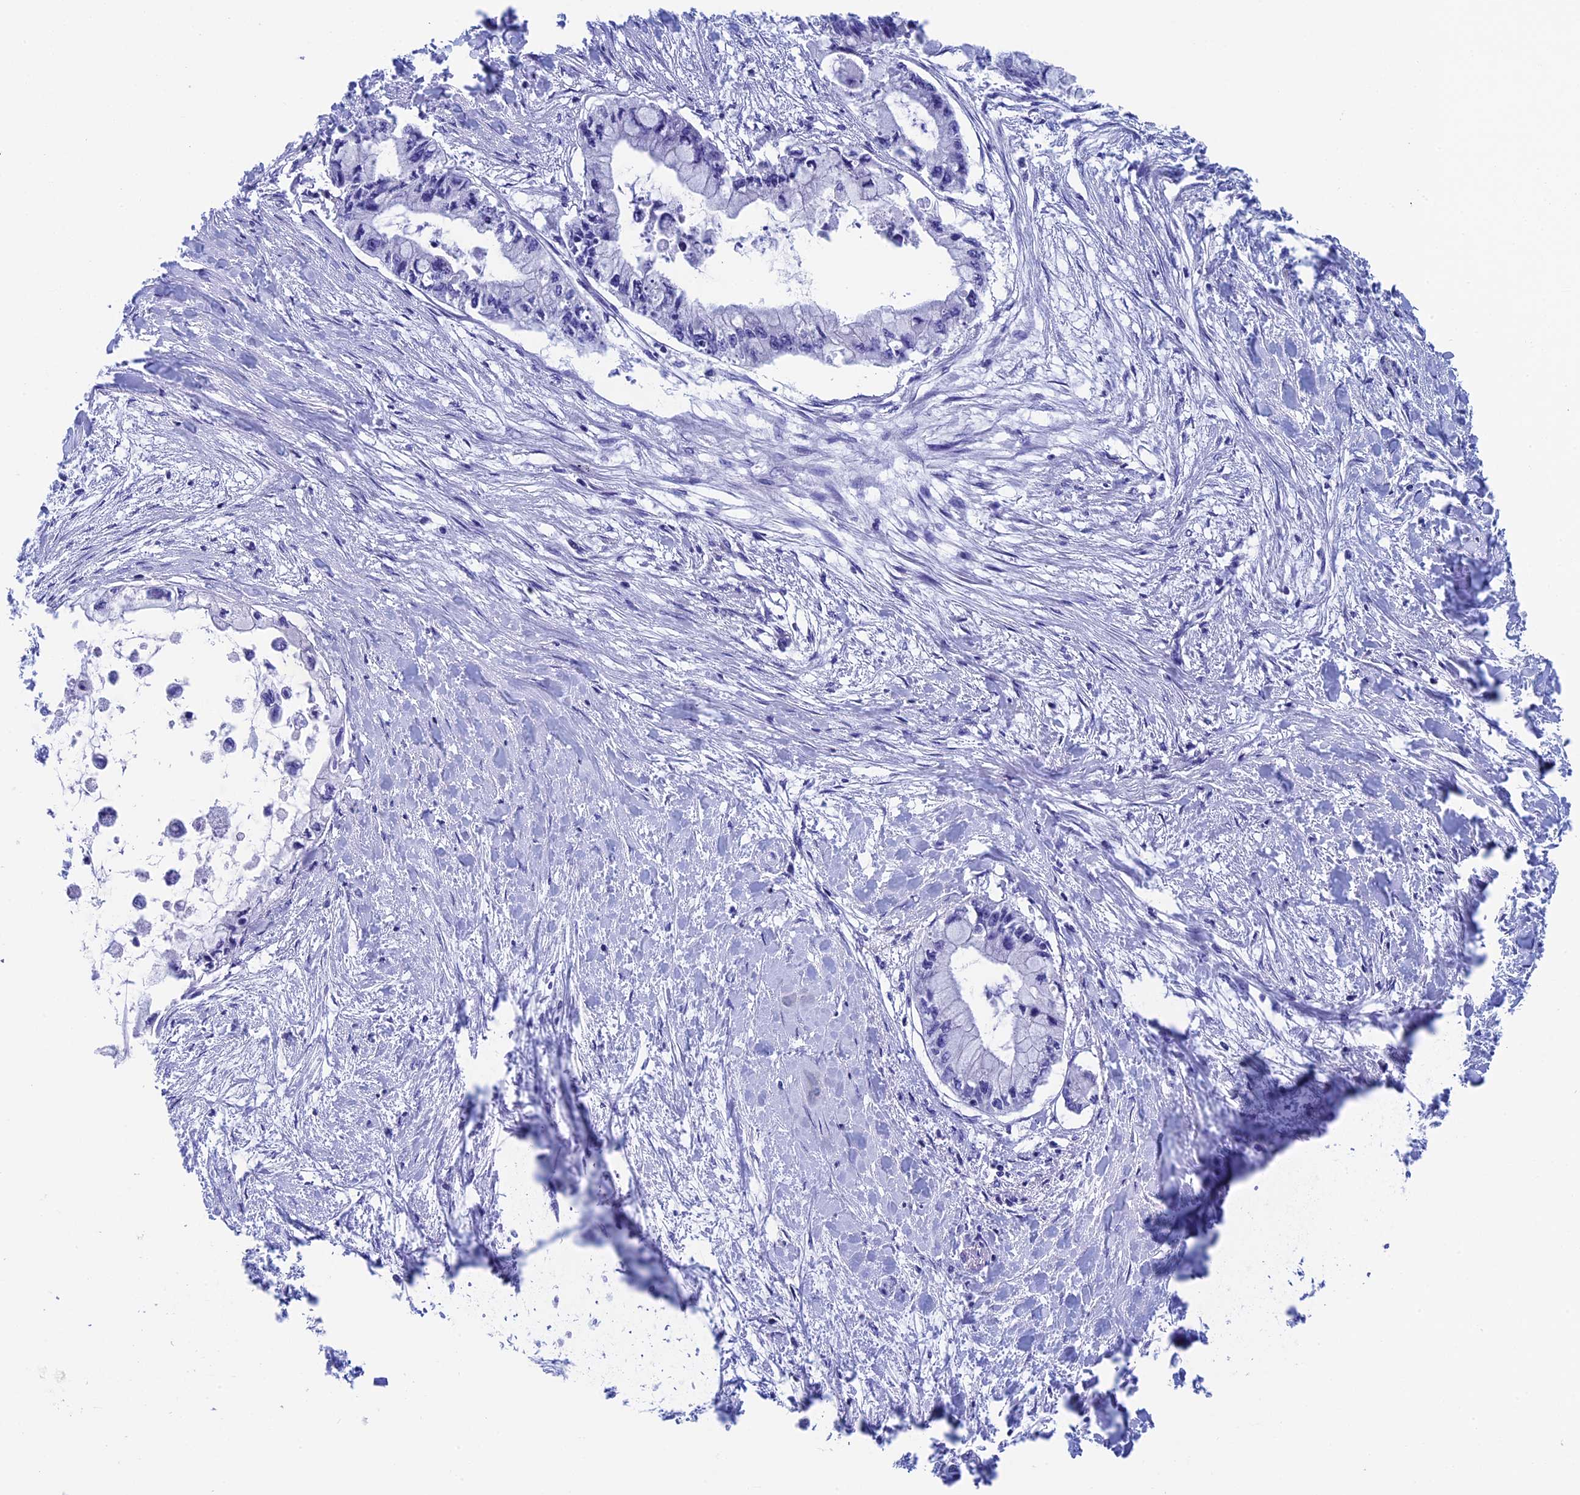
{"staining": {"intensity": "negative", "quantity": "none", "location": "none"}, "tissue": "pancreatic cancer", "cell_type": "Tumor cells", "image_type": "cancer", "snomed": [{"axis": "morphology", "description": "Adenocarcinoma, NOS"}, {"axis": "topography", "description": "Pancreas"}], "caption": "Immunohistochemistry image of human pancreatic adenocarcinoma stained for a protein (brown), which exhibits no positivity in tumor cells. (DAB (3,3'-diaminobenzidine) IHC with hematoxylin counter stain).", "gene": "SEPTIN1", "patient": {"sex": "male", "age": 48}}